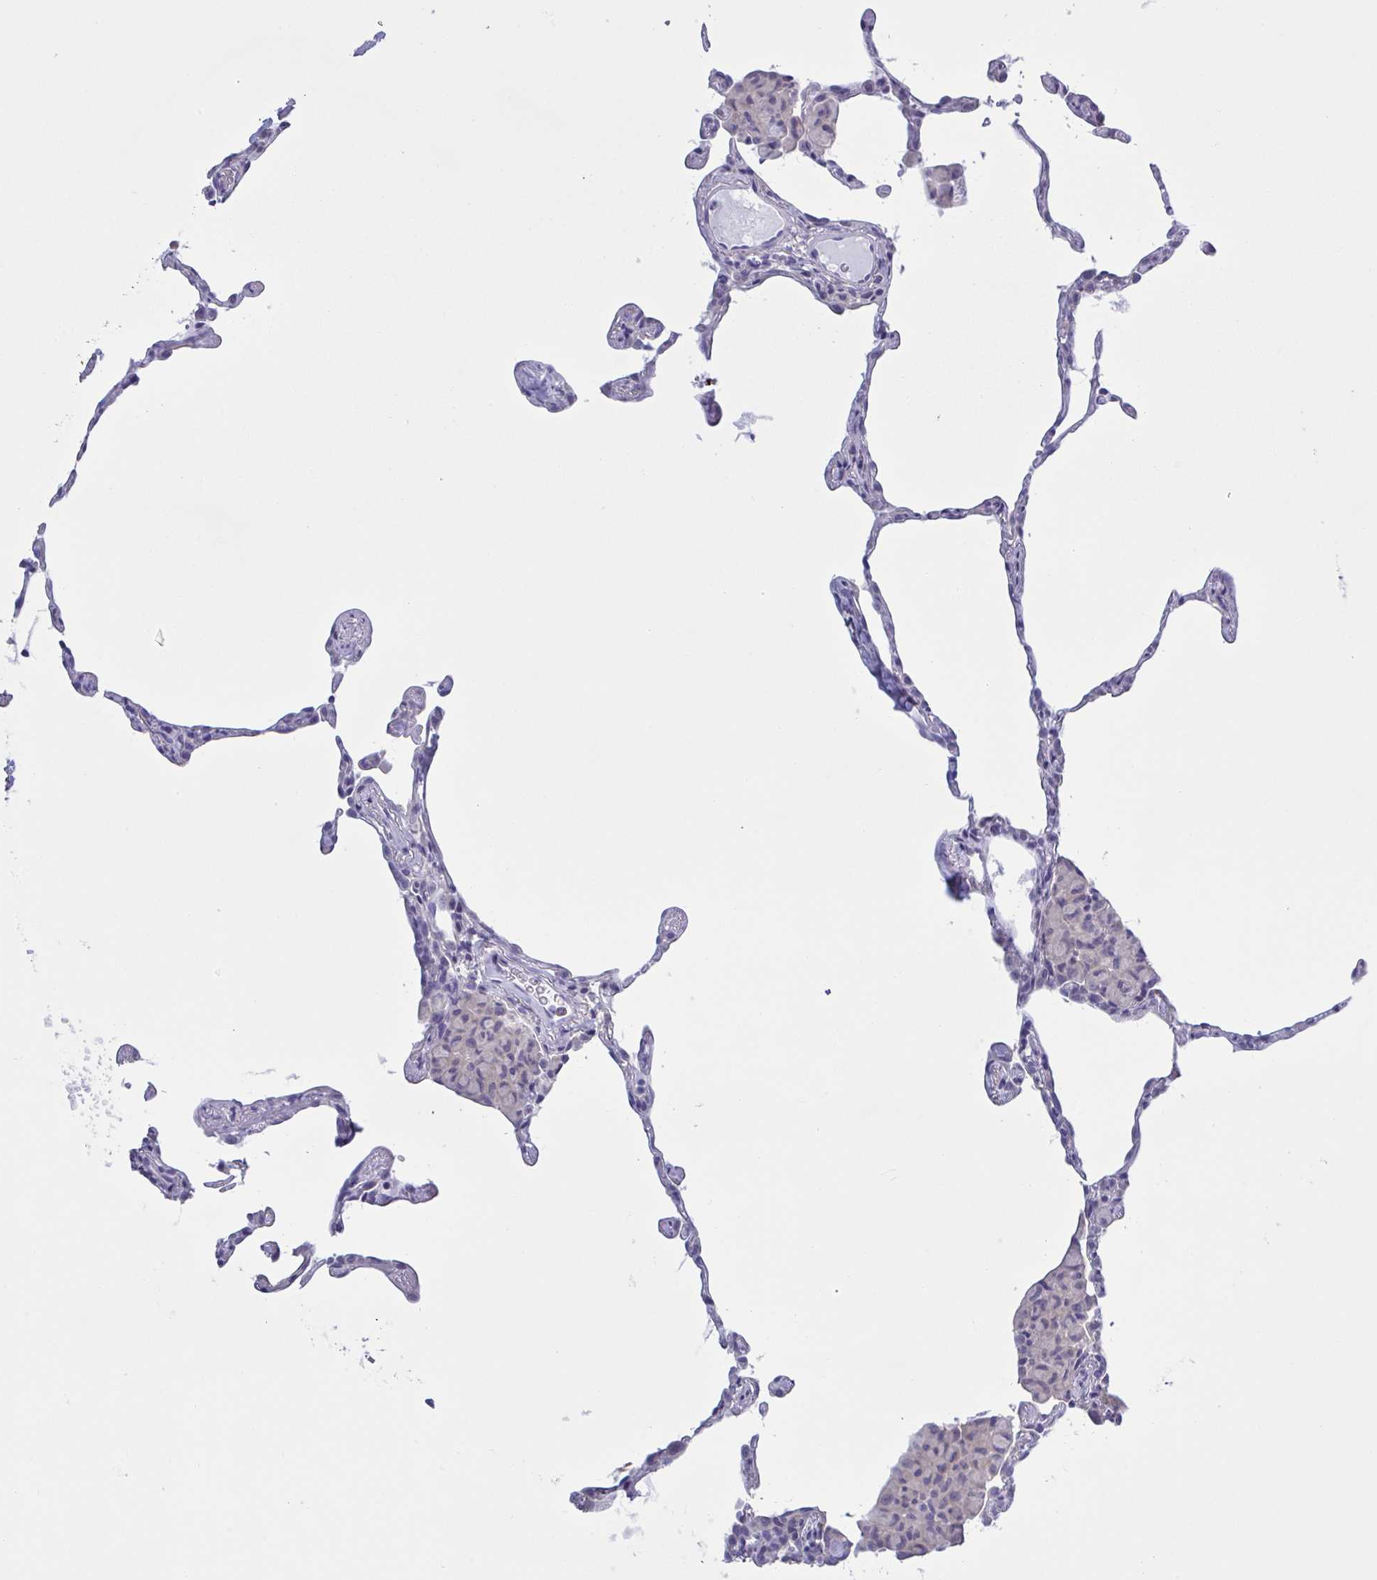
{"staining": {"intensity": "negative", "quantity": "none", "location": "none"}, "tissue": "lung", "cell_type": "Alveolar cells", "image_type": "normal", "snomed": [{"axis": "morphology", "description": "Normal tissue, NOS"}, {"axis": "topography", "description": "Lung"}], "caption": "A micrograph of lung stained for a protein shows no brown staining in alveolar cells. (DAB IHC visualized using brightfield microscopy, high magnification).", "gene": "CHMP5", "patient": {"sex": "female", "age": 57}}